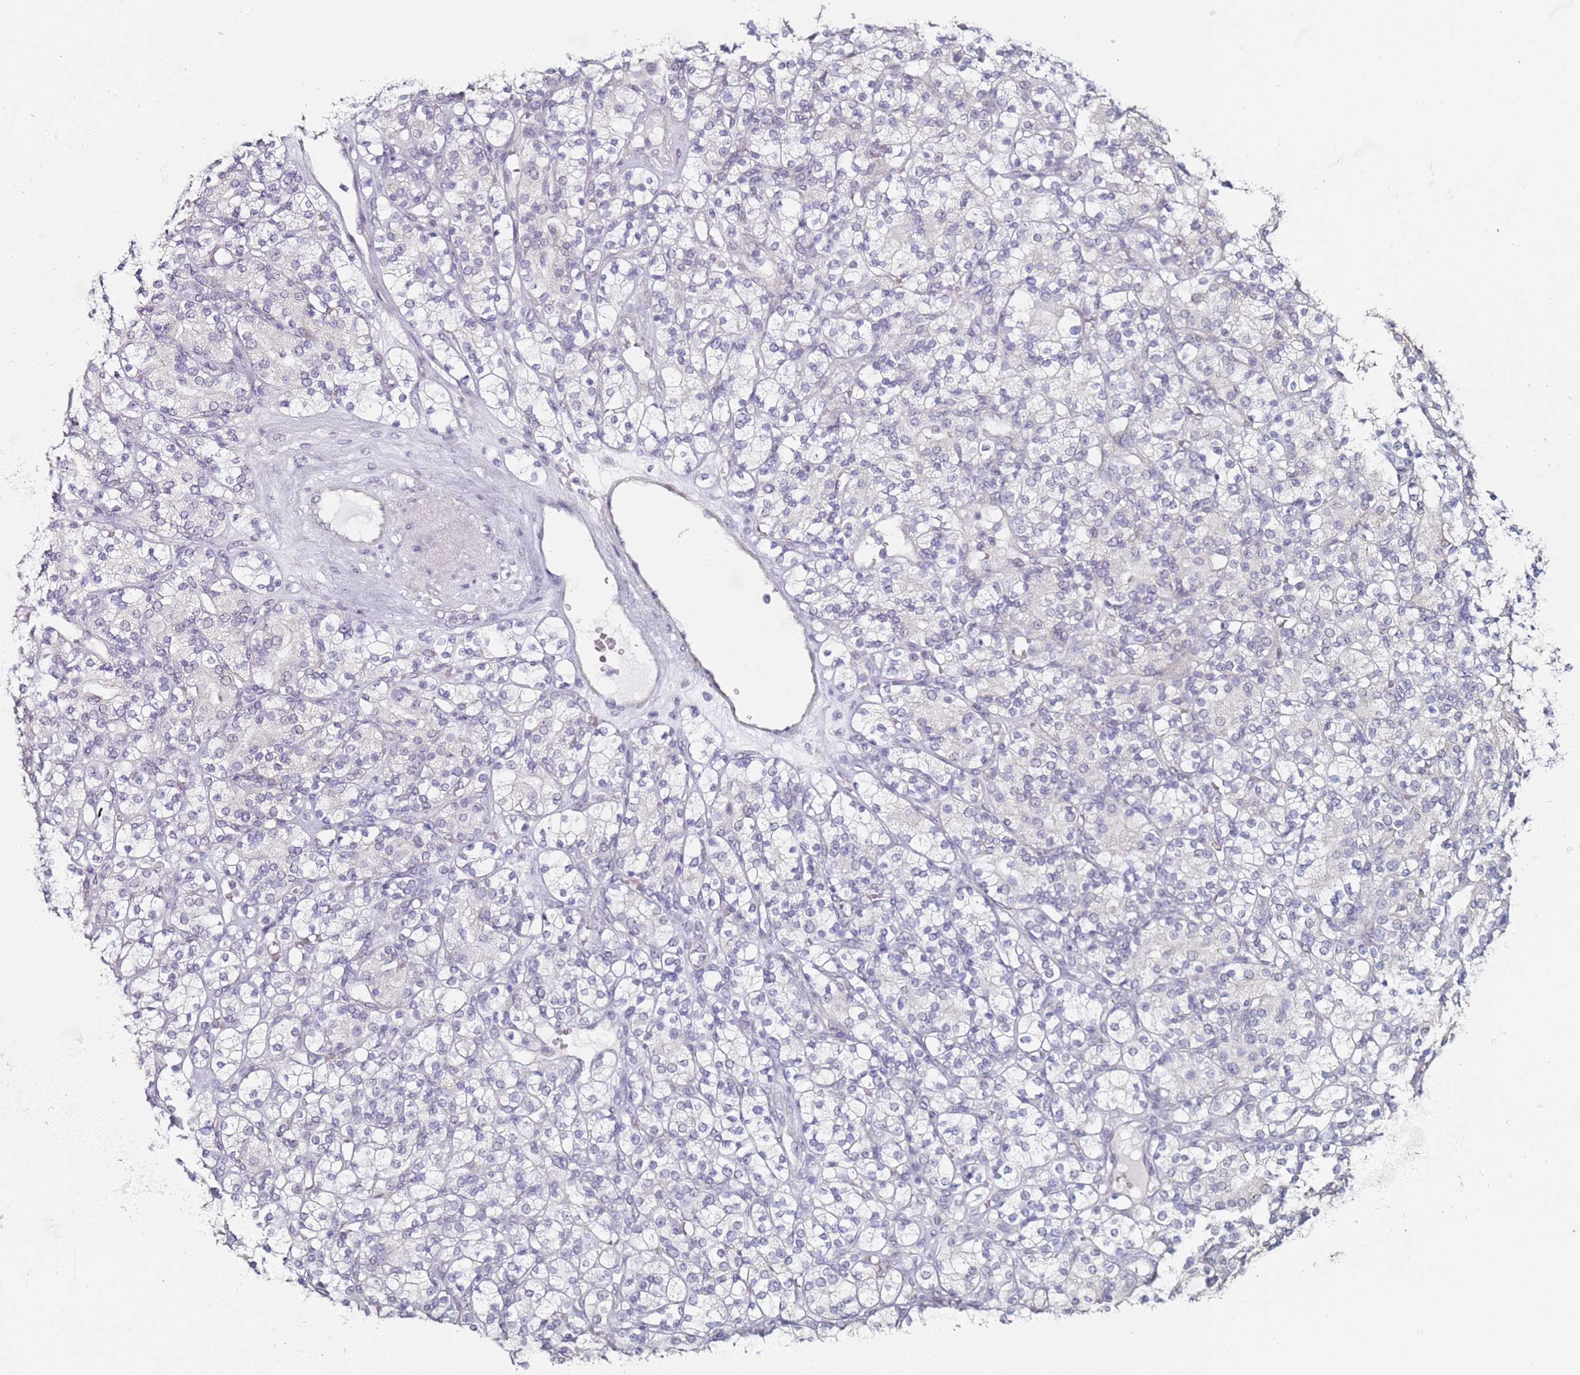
{"staining": {"intensity": "negative", "quantity": "none", "location": "none"}, "tissue": "renal cancer", "cell_type": "Tumor cells", "image_type": "cancer", "snomed": [{"axis": "morphology", "description": "Adenocarcinoma, NOS"}, {"axis": "topography", "description": "Kidney"}], "caption": "Tumor cells show no significant protein staining in renal cancer (adenocarcinoma).", "gene": "DNAH11", "patient": {"sex": "male", "age": 77}}